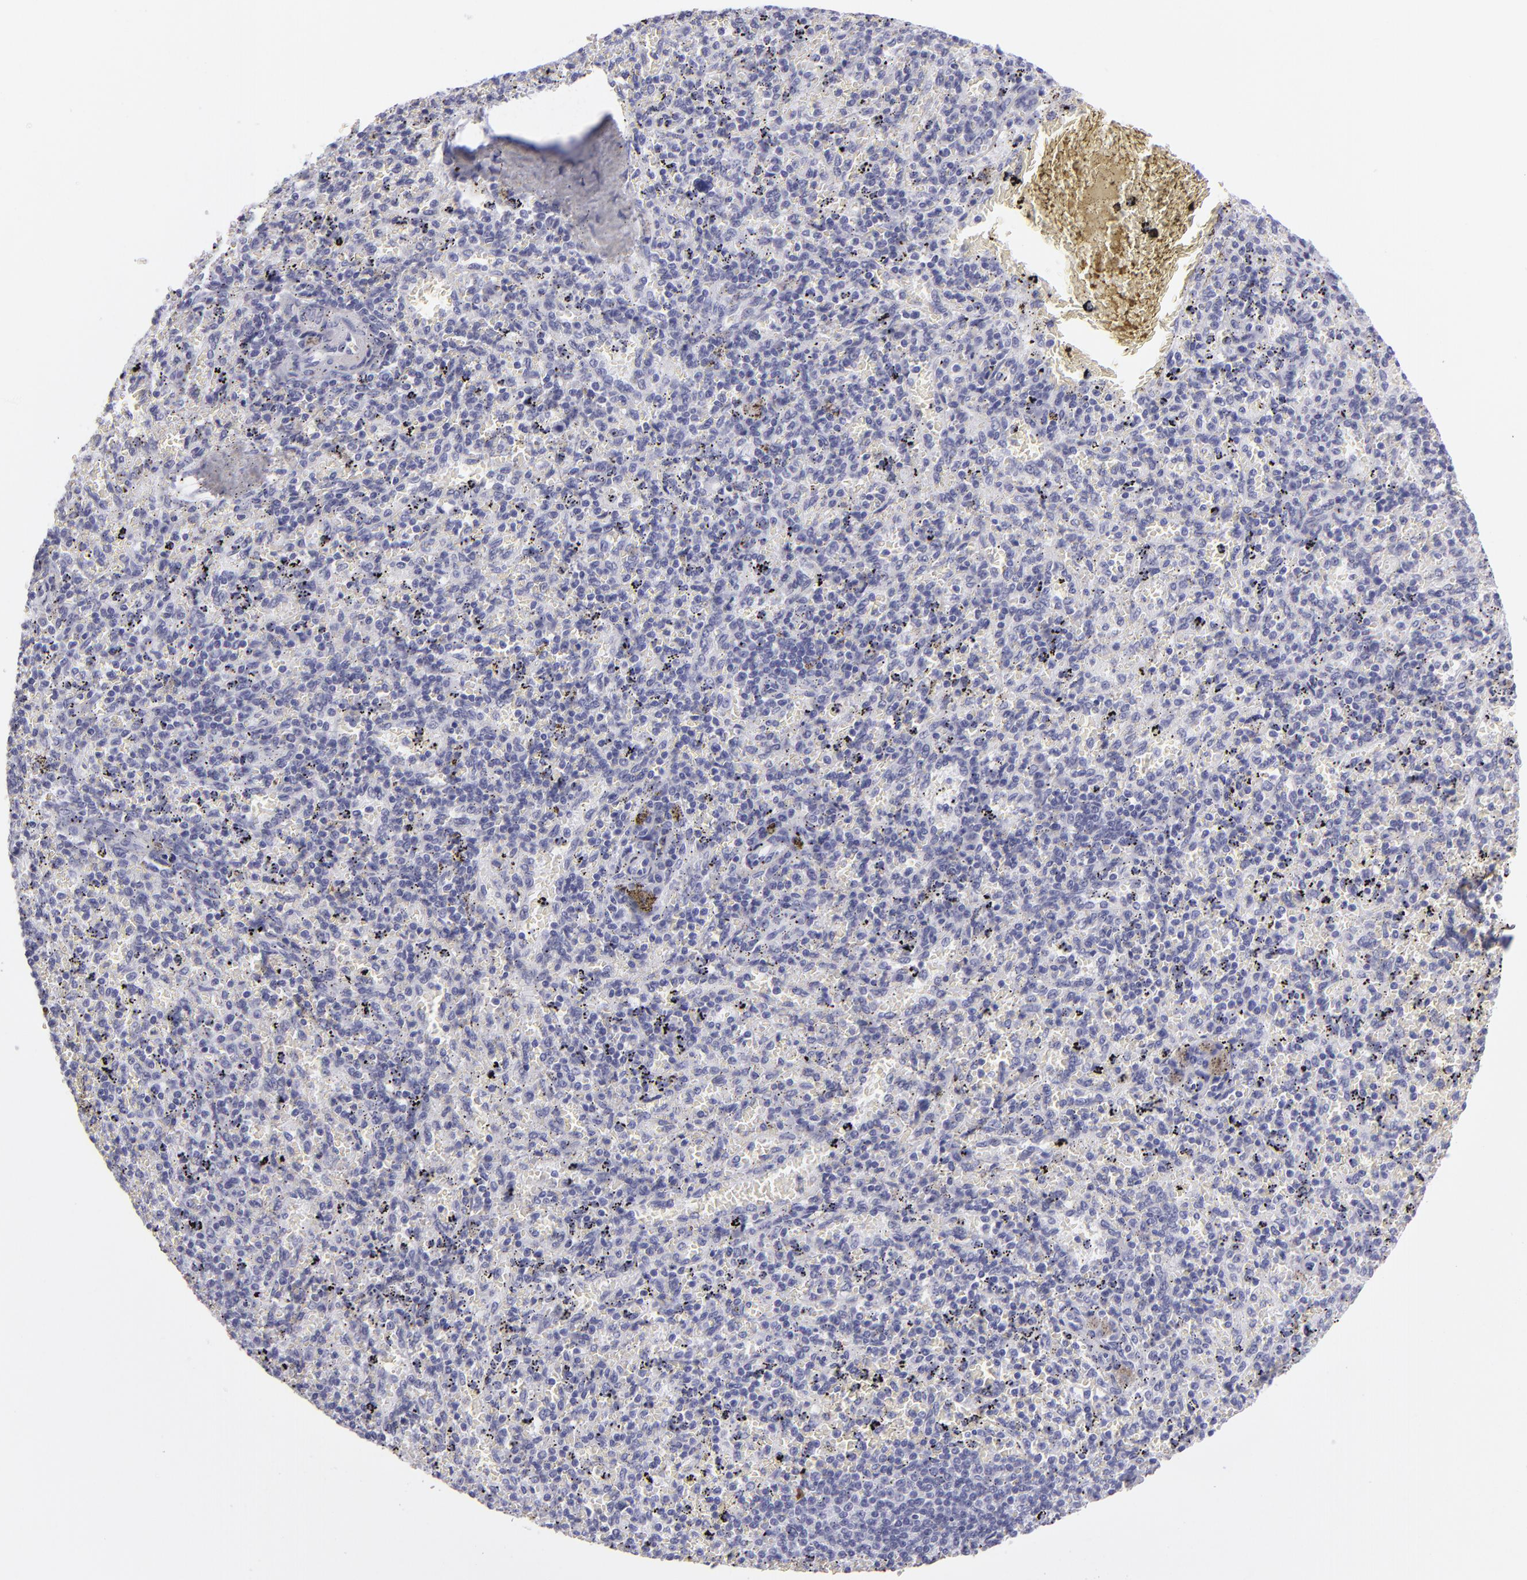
{"staining": {"intensity": "negative", "quantity": "none", "location": "none"}, "tissue": "spleen", "cell_type": "Cells in red pulp", "image_type": "normal", "snomed": [{"axis": "morphology", "description": "Normal tissue, NOS"}, {"axis": "topography", "description": "Spleen"}], "caption": "Histopathology image shows no protein staining in cells in red pulp of benign spleen. (DAB IHC with hematoxylin counter stain).", "gene": "PVALB", "patient": {"sex": "female", "age": 43}}